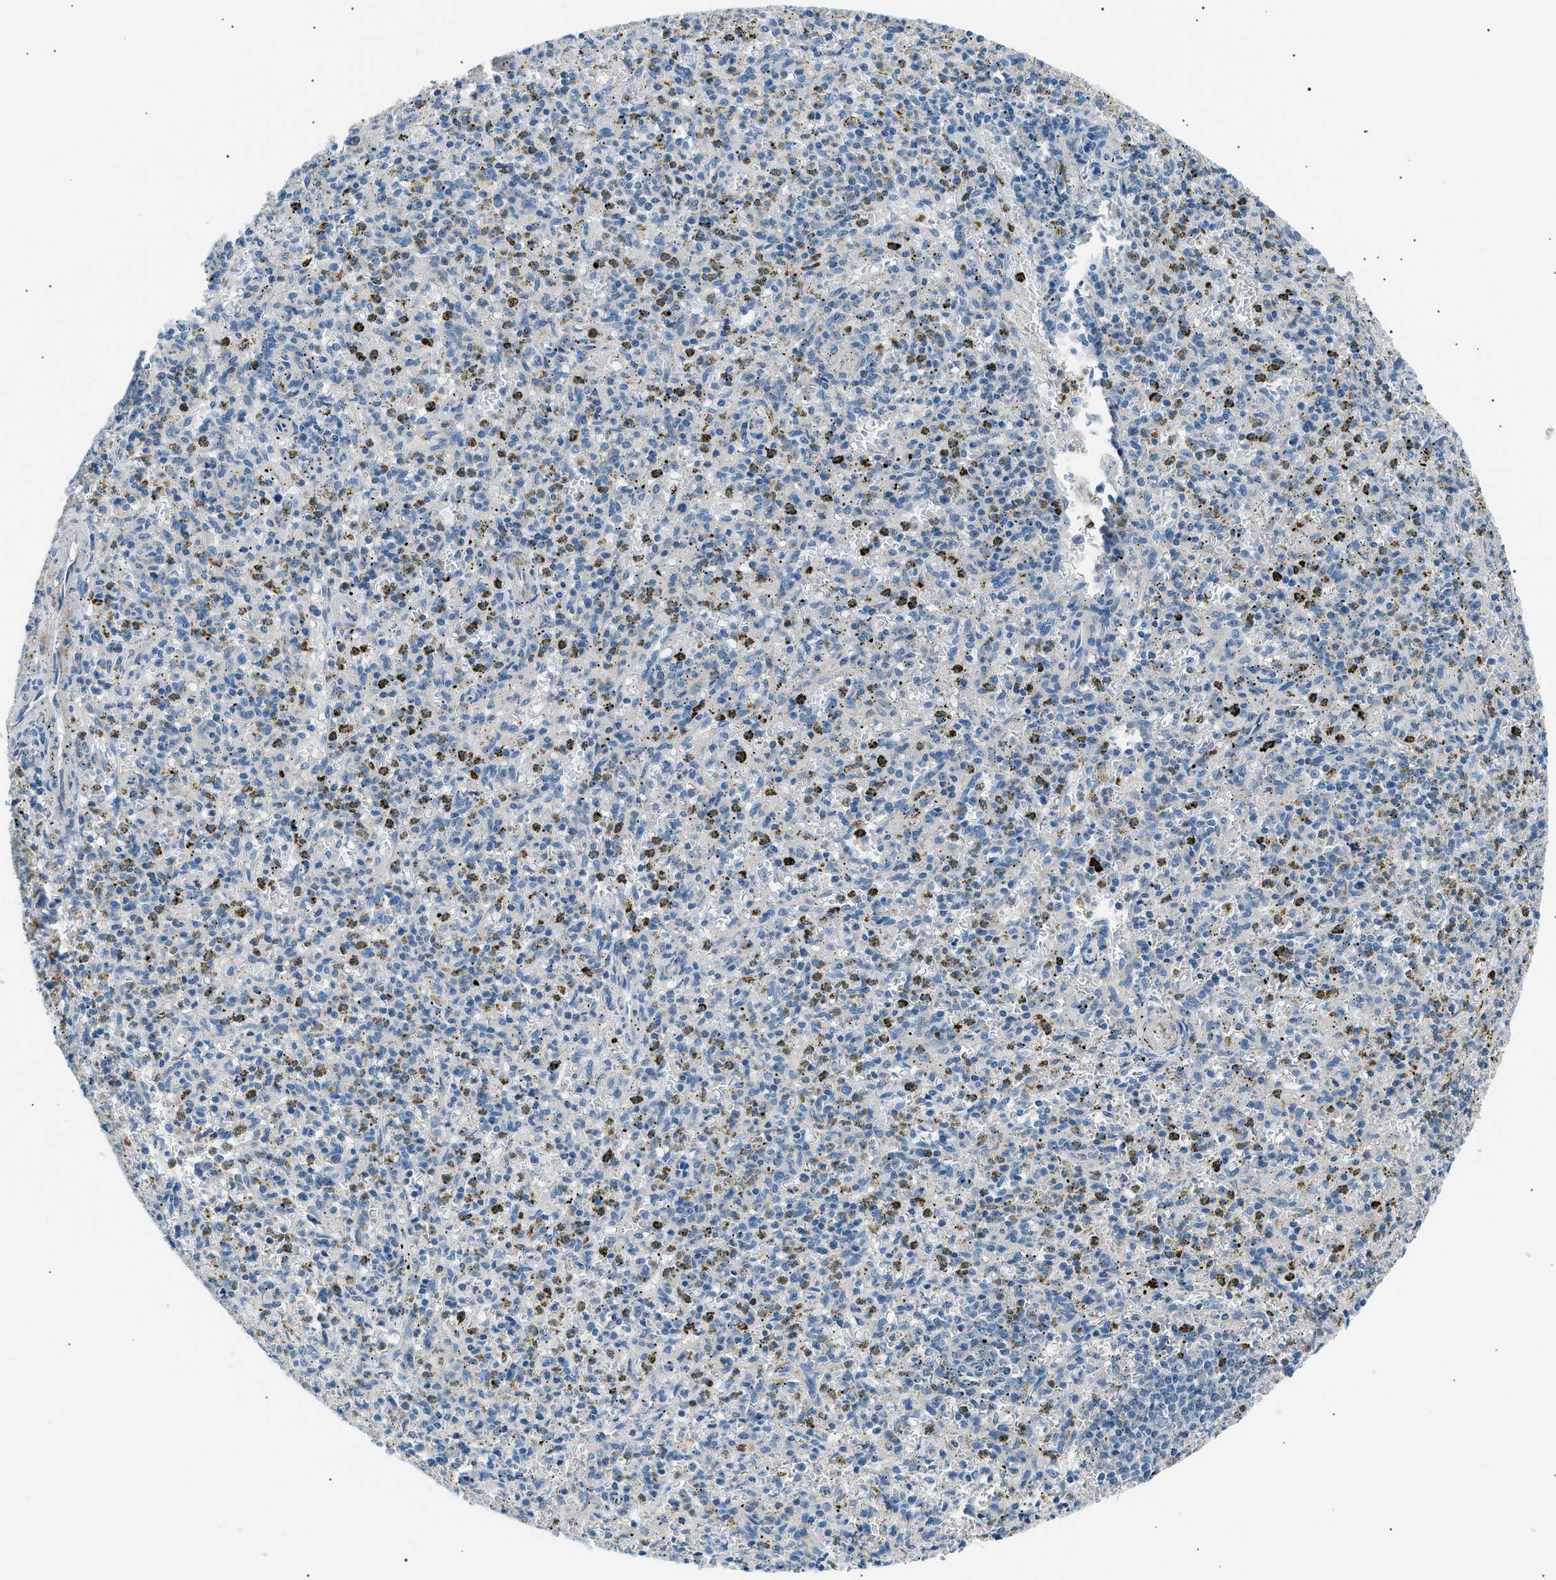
{"staining": {"intensity": "negative", "quantity": "none", "location": "none"}, "tissue": "spleen", "cell_type": "Cells in red pulp", "image_type": "normal", "snomed": [{"axis": "morphology", "description": "Normal tissue, NOS"}, {"axis": "topography", "description": "Spleen"}], "caption": "Immunohistochemical staining of unremarkable human spleen demonstrates no significant expression in cells in red pulp. (Brightfield microscopy of DAB (3,3'-diaminobenzidine) immunohistochemistry at high magnification).", "gene": "LRRC37B", "patient": {"sex": "male", "age": 72}}